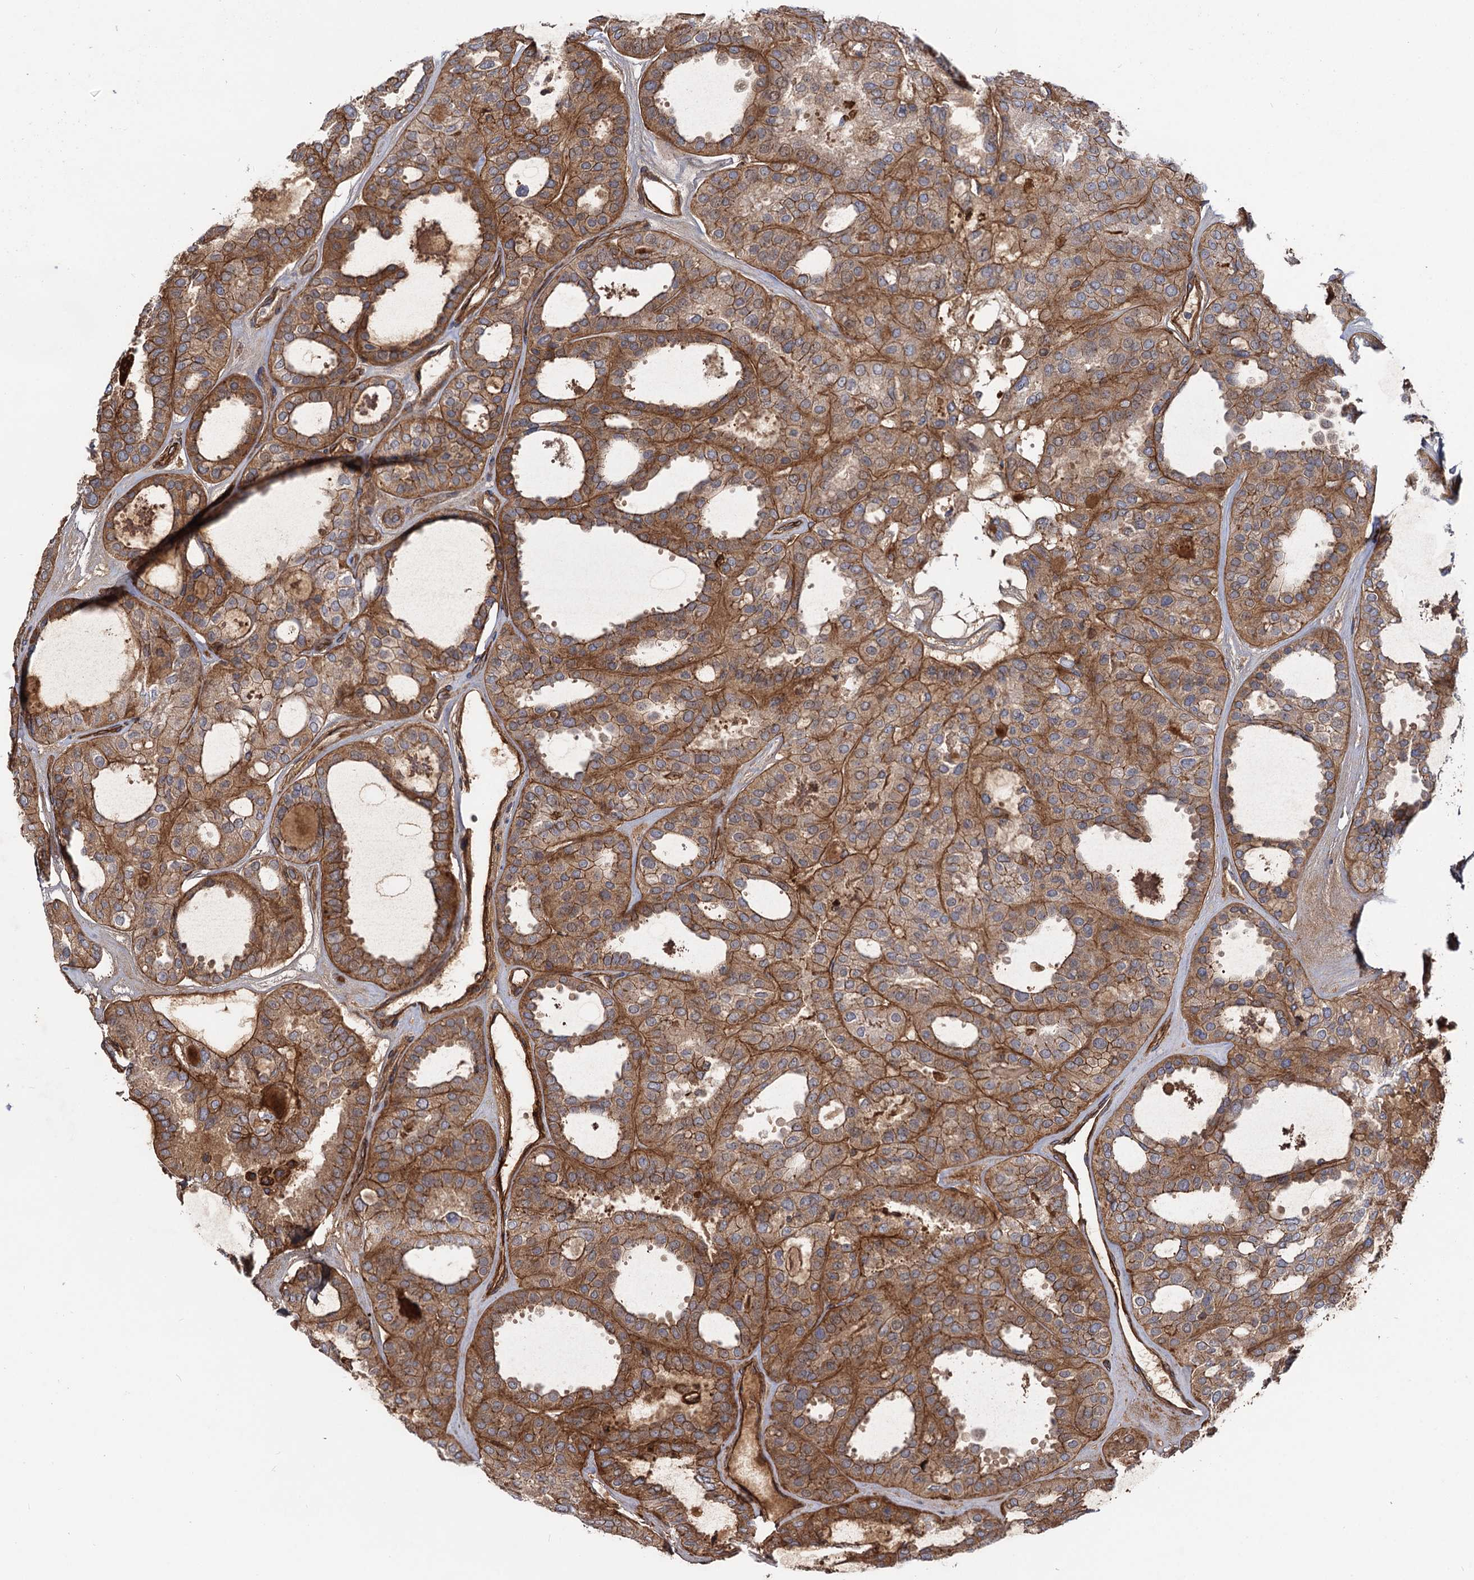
{"staining": {"intensity": "moderate", "quantity": ">75%", "location": "cytoplasmic/membranous"}, "tissue": "thyroid cancer", "cell_type": "Tumor cells", "image_type": "cancer", "snomed": [{"axis": "morphology", "description": "Follicular adenoma carcinoma, NOS"}, {"axis": "topography", "description": "Thyroid gland"}], "caption": "Brown immunohistochemical staining in human follicular adenoma carcinoma (thyroid) reveals moderate cytoplasmic/membranous expression in approximately >75% of tumor cells.", "gene": "CIP2A", "patient": {"sex": "male", "age": 75}}